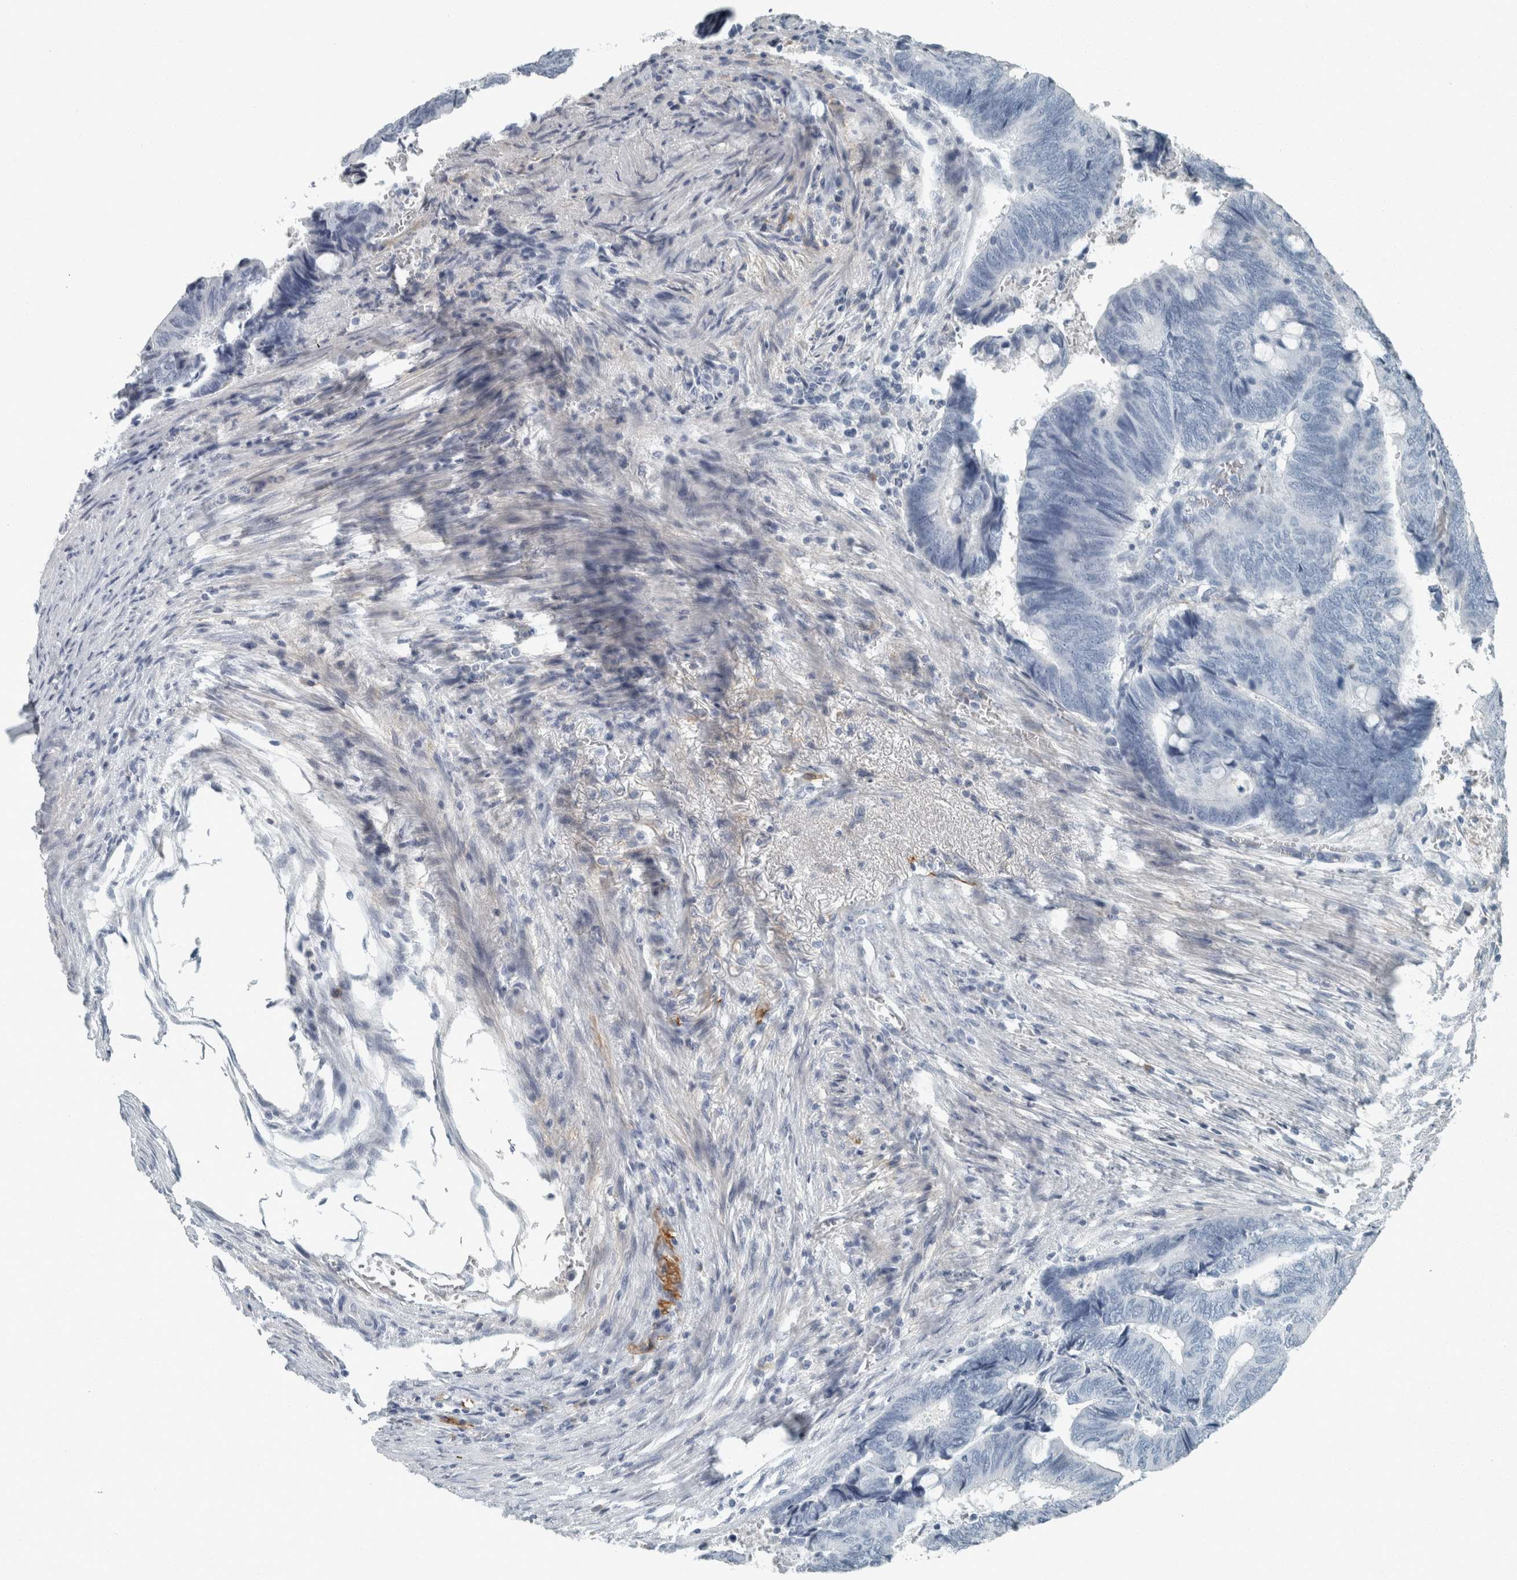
{"staining": {"intensity": "negative", "quantity": "none", "location": "none"}, "tissue": "colorectal cancer", "cell_type": "Tumor cells", "image_type": "cancer", "snomed": [{"axis": "morphology", "description": "Normal tissue, NOS"}, {"axis": "morphology", "description": "Adenocarcinoma, NOS"}, {"axis": "topography", "description": "Rectum"}, {"axis": "topography", "description": "Peripheral nerve tissue"}], "caption": "There is no significant expression in tumor cells of colorectal adenocarcinoma.", "gene": "CHL1", "patient": {"sex": "male", "age": 92}}